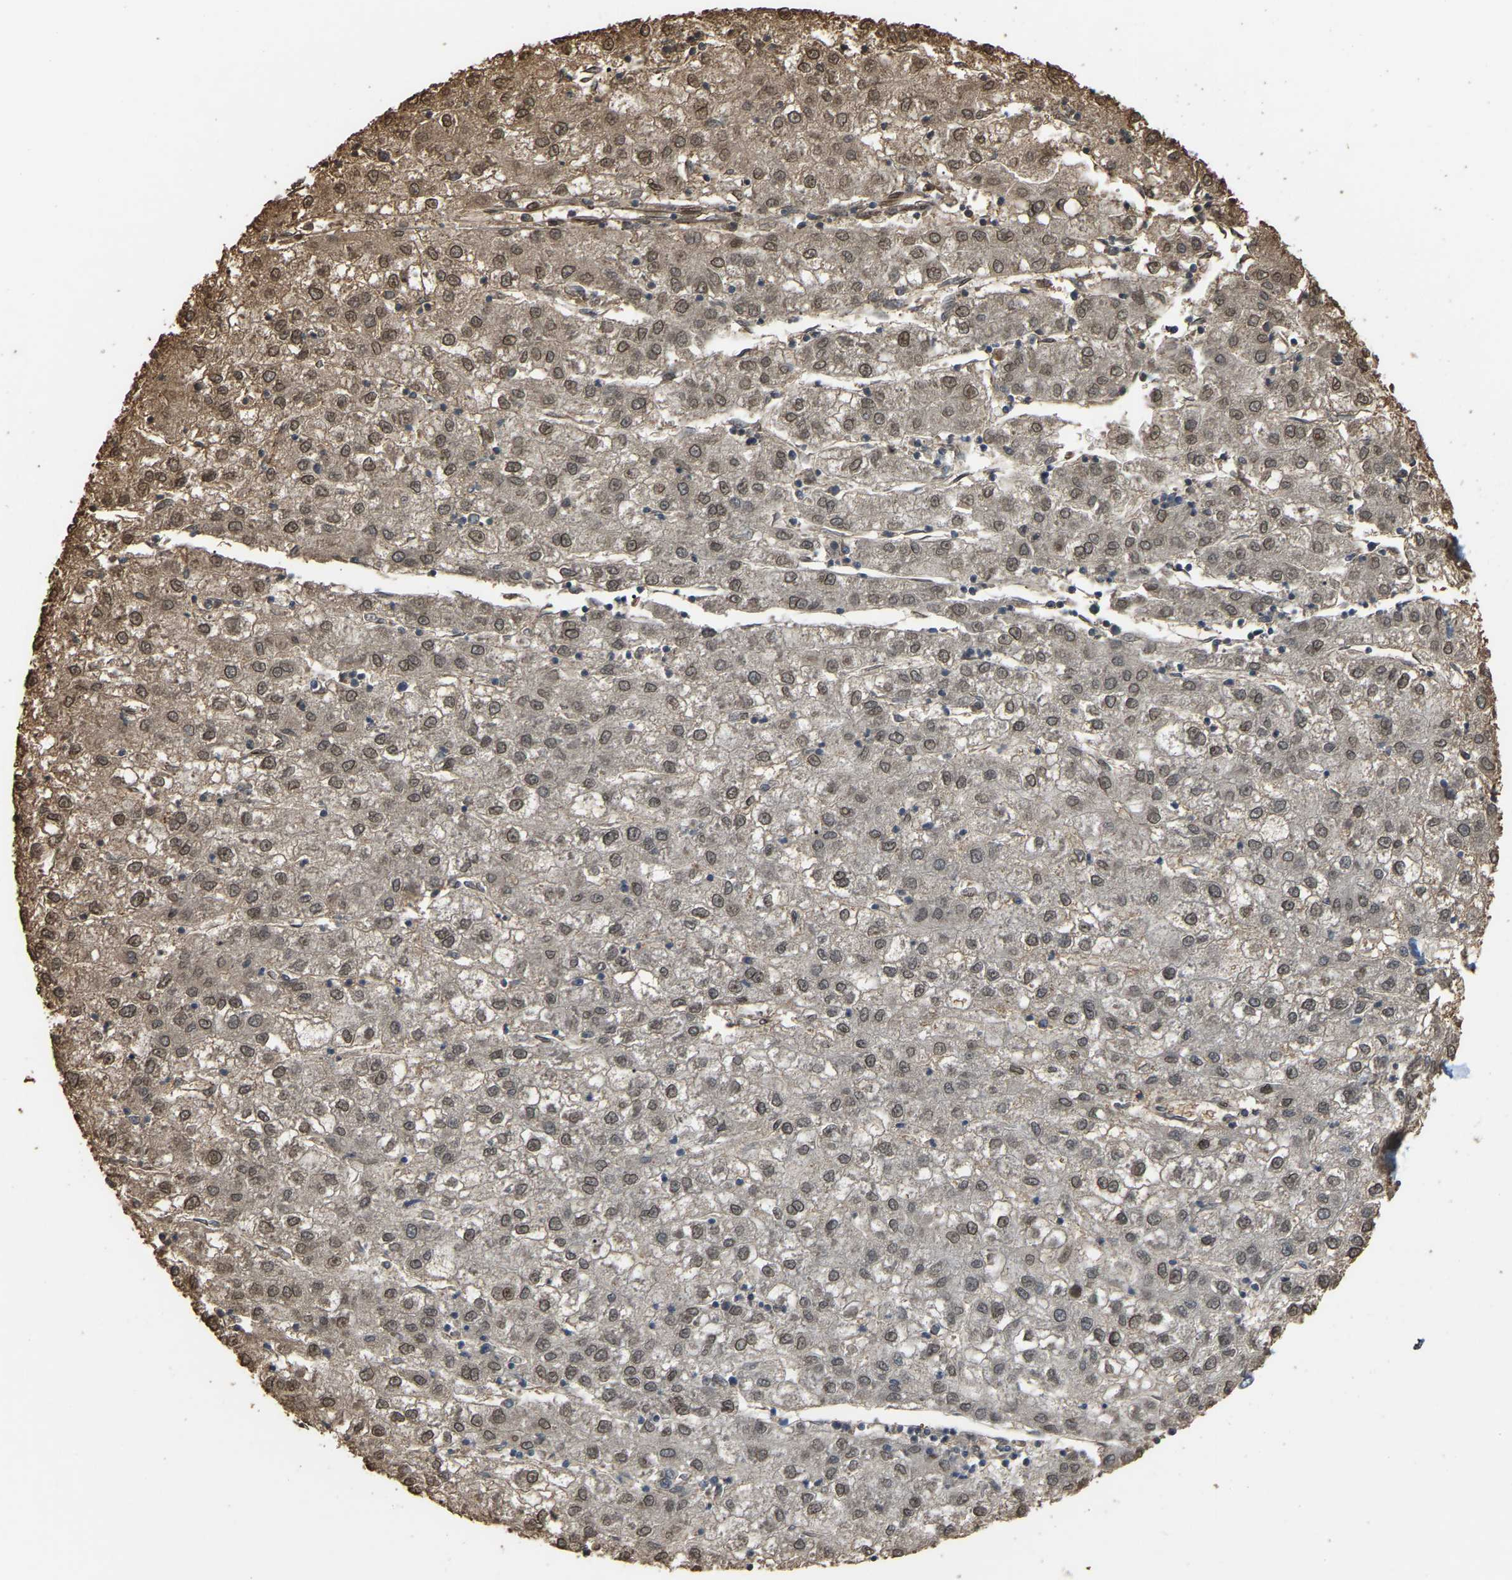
{"staining": {"intensity": "weak", "quantity": ">75%", "location": "cytoplasmic/membranous,nuclear"}, "tissue": "liver cancer", "cell_type": "Tumor cells", "image_type": "cancer", "snomed": [{"axis": "morphology", "description": "Carcinoma, Hepatocellular, NOS"}, {"axis": "topography", "description": "Liver"}], "caption": "Liver cancer tissue shows weak cytoplasmic/membranous and nuclear expression in approximately >75% of tumor cells, visualized by immunohistochemistry.", "gene": "CROT", "patient": {"sex": "male", "age": 72}}